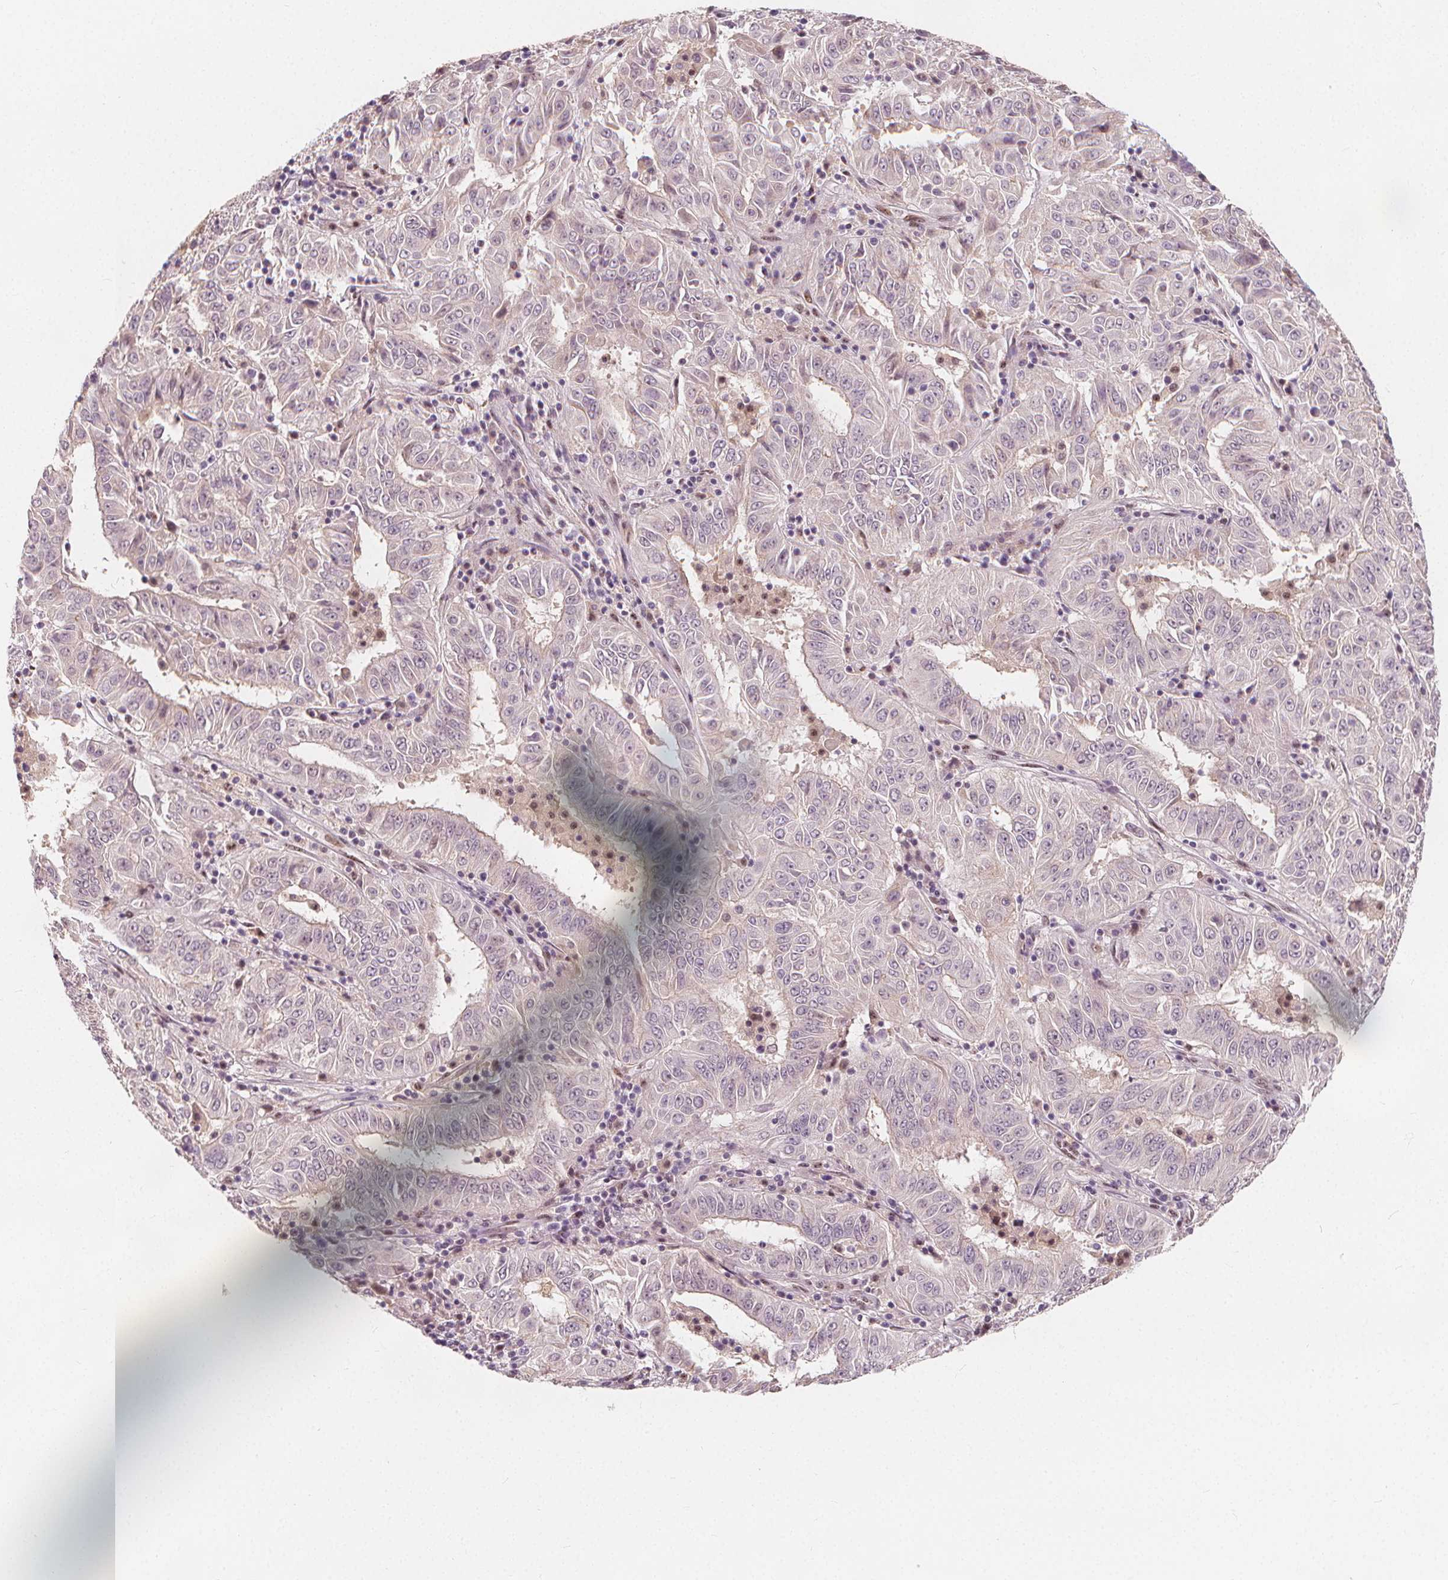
{"staining": {"intensity": "negative", "quantity": "none", "location": "none"}, "tissue": "pancreatic cancer", "cell_type": "Tumor cells", "image_type": "cancer", "snomed": [{"axis": "morphology", "description": "Adenocarcinoma, NOS"}, {"axis": "topography", "description": "Pancreas"}], "caption": "There is no significant expression in tumor cells of pancreatic adenocarcinoma. (Brightfield microscopy of DAB IHC at high magnification).", "gene": "DRC3", "patient": {"sex": "male", "age": 63}}